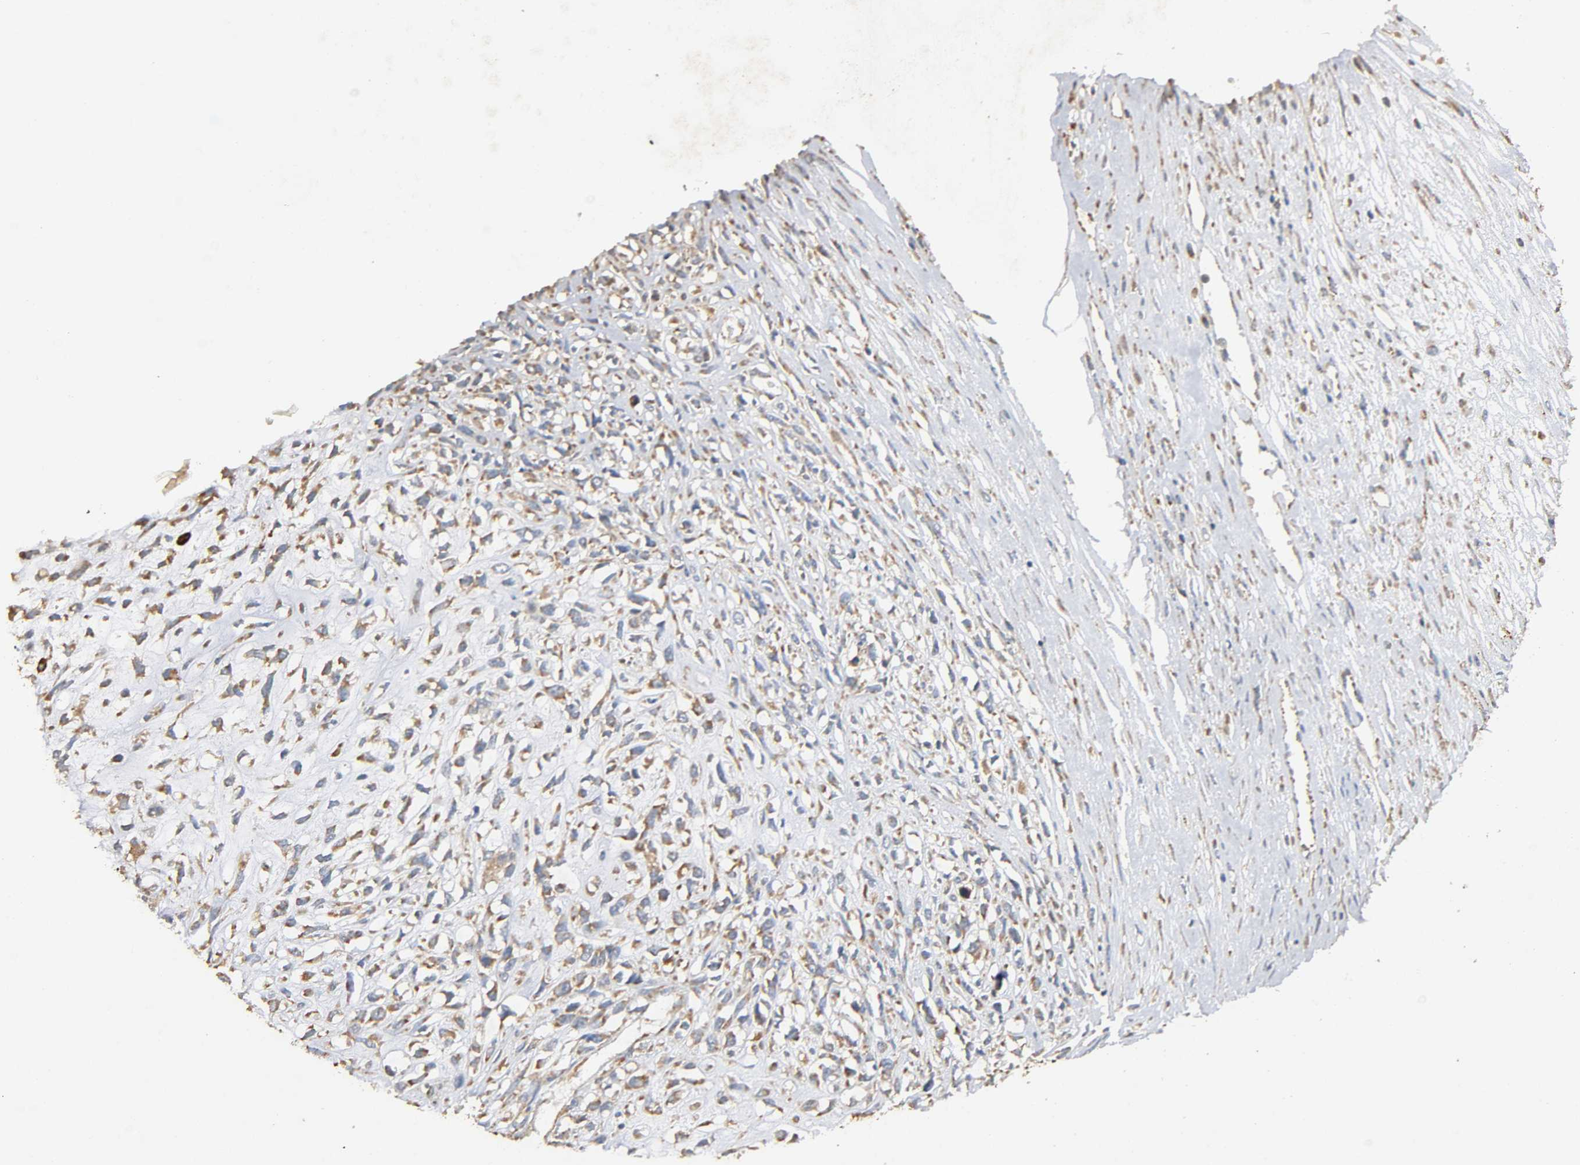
{"staining": {"intensity": "weak", "quantity": "25%-75%", "location": "cytoplasmic/membranous"}, "tissue": "head and neck cancer", "cell_type": "Tumor cells", "image_type": "cancer", "snomed": [{"axis": "morphology", "description": "Necrosis, NOS"}, {"axis": "morphology", "description": "Neoplasm, malignant, NOS"}, {"axis": "topography", "description": "Salivary gland"}, {"axis": "topography", "description": "Head-Neck"}], "caption": "Brown immunohistochemical staining in neoplasm (malignant) (head and neck) demonstrates weak cytoplasmic/membranous staining in about 25%-75% of tumor cells. The protein is stained brown, and the nuclei are stained in blue (DAB (3,3'-diaminobenzidine) IHC with brightfield microscopy, high magnification).", "gene": "NDUFS3", "patient": {"sex": "male", "age": 43}}